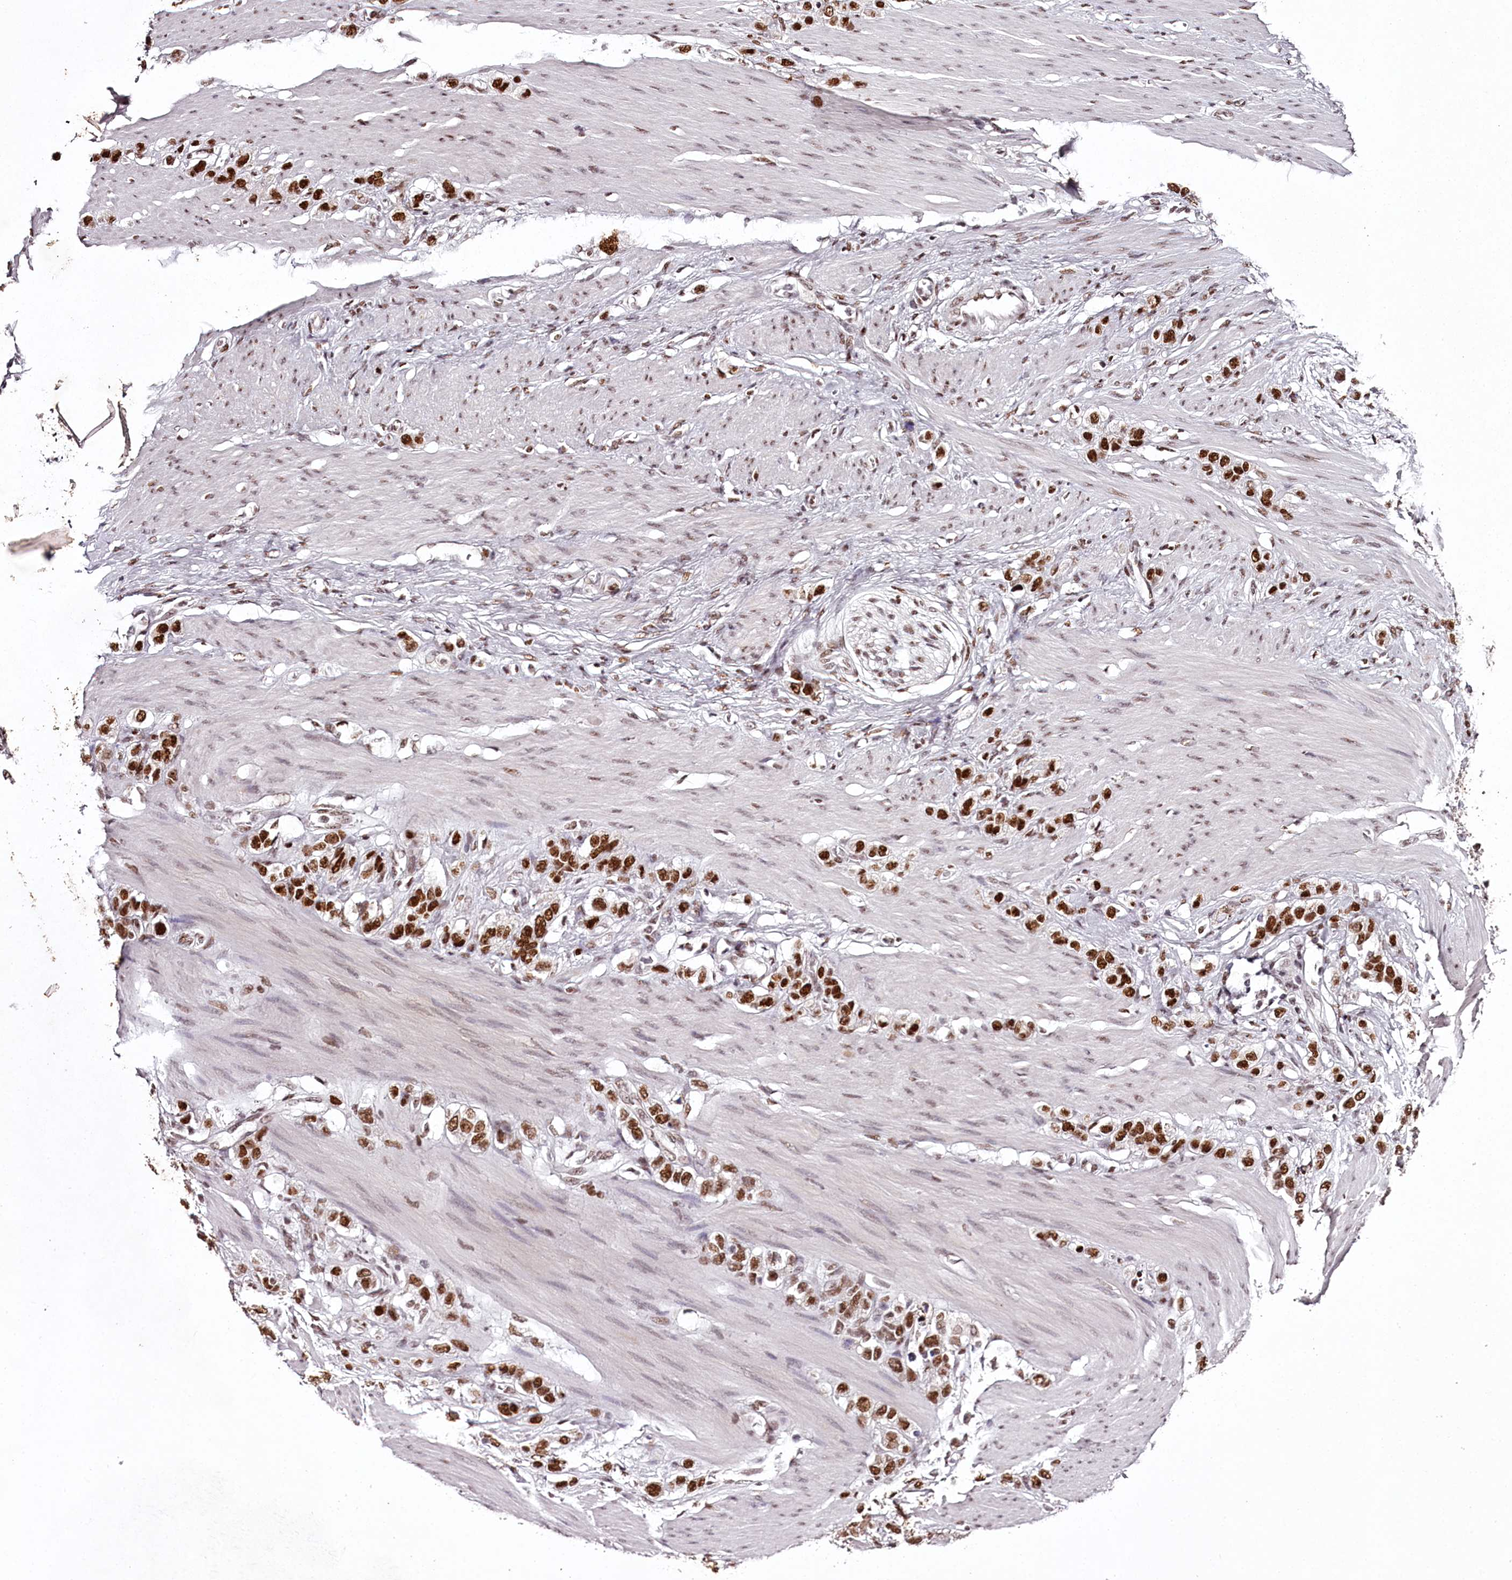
{"staining": {"intensity": "strong", "quantity": ">75%", "location": "nuclear"}, "tissue": "stomach cancer", "cell_type": "Tumor cells", "image_type": "cancer", "snomed": [{"axis": "morphology", "description": "Adenocarcinoma, NOS"}, {"axis": "morphology", "description": "Adenocarcinoma, High grade"}, {"axis": "topography", "description": "Stomach, upper"}, {"axis": "topography", "description": "Stomach, lower"}], "caption": "Adenocarcinoma (stomach) stained with DAB immunohistochemistry (IHC) exhibits high levels of strong nuclear expression in about >75% of tumor cells.", "gene": "PSPC1", "patient": {"sex": "female", "age": 65}}